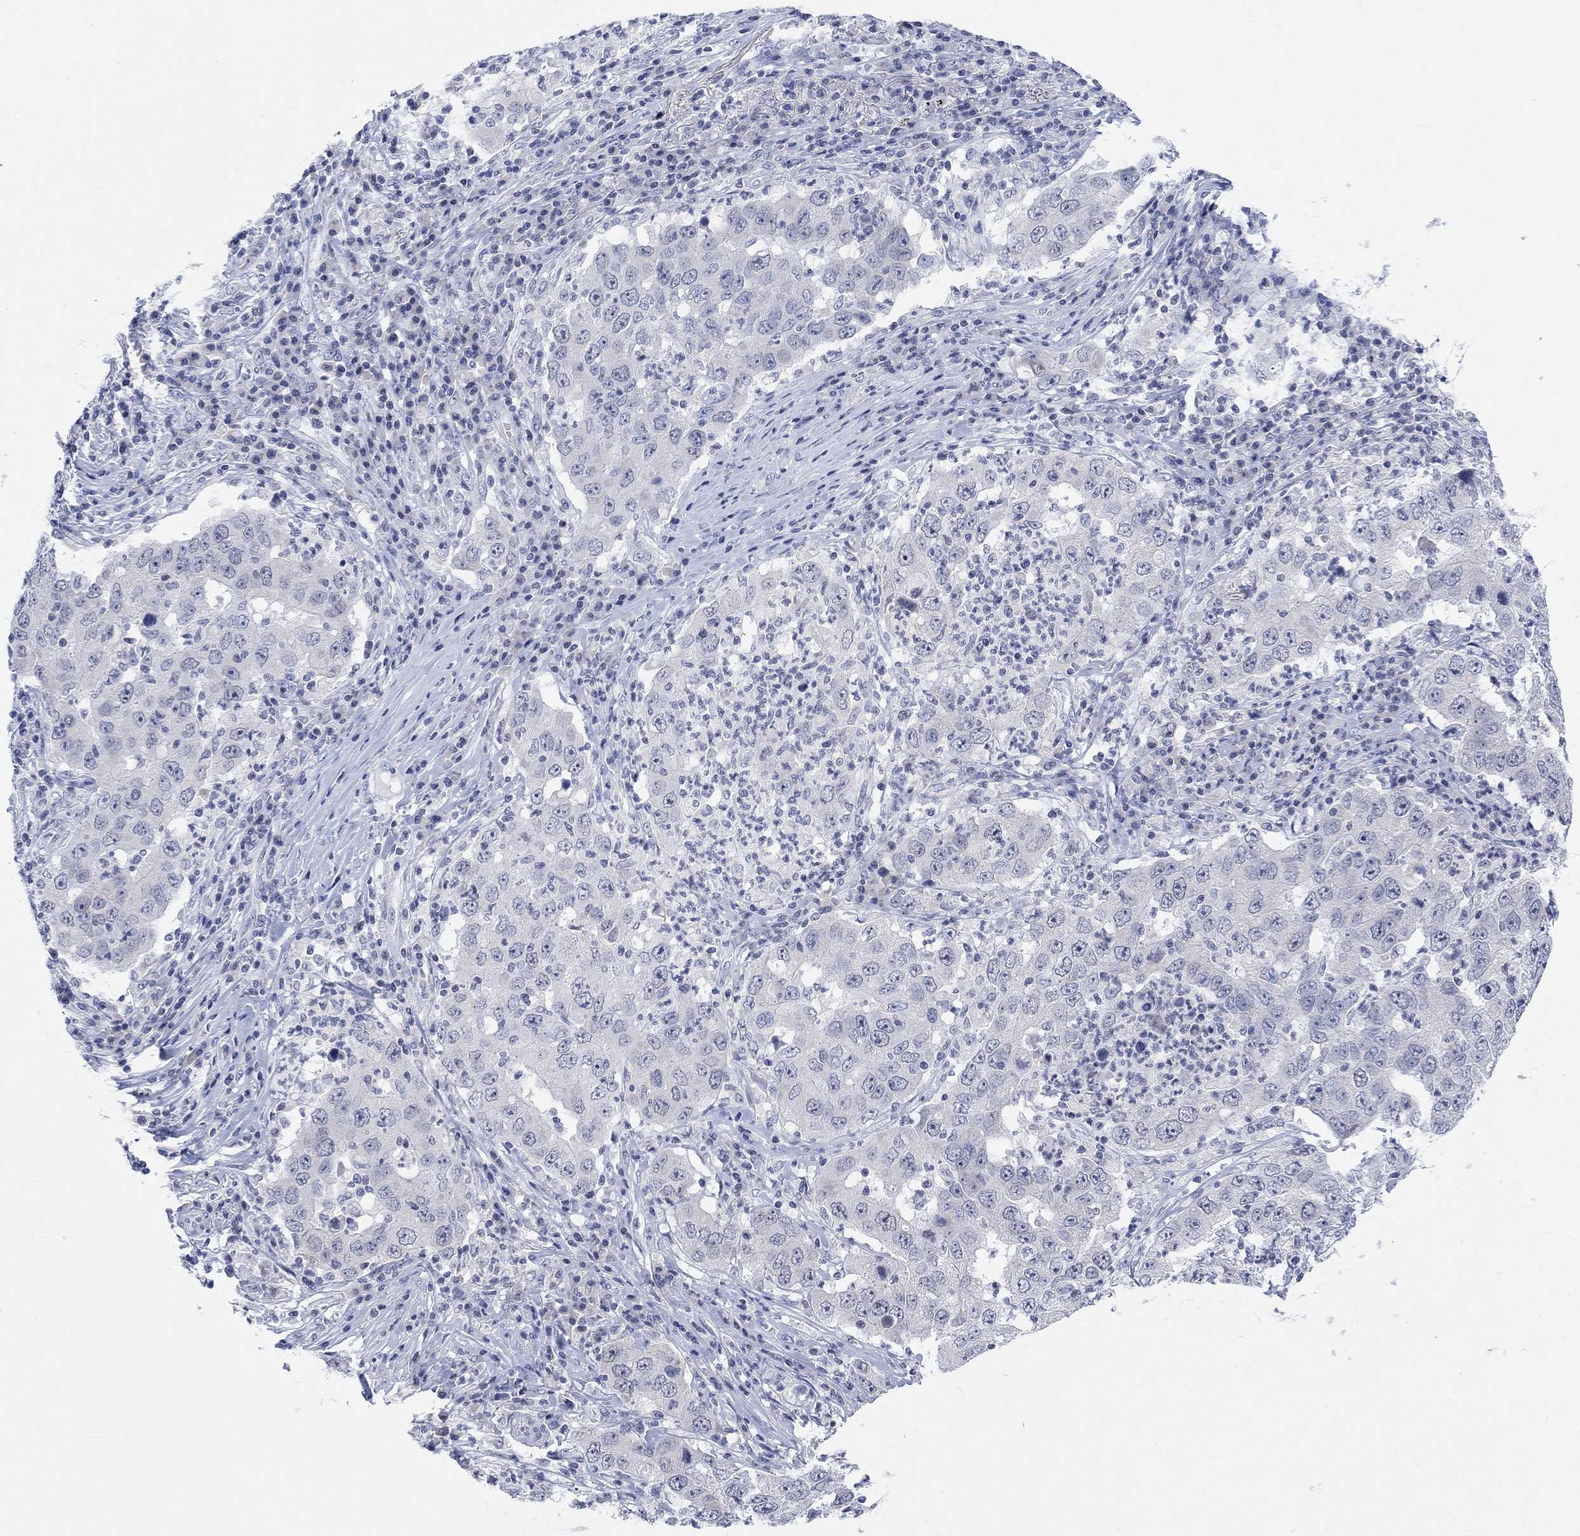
{"staining": {"intensity": "negative", "quantity": "none", "location": "none"}, "tissue": "lung cancer", "cell_type": "Tumor cells", "image_type": "cancer", "snomed": [{"axis": "morphology", "description": "Adenocarcinoma, NOS"}, {"axis": "topography", "description": "Lung"}], "caption": "This micrograph is of lung cancer stained with immunohistochemistry (IHC) to label a protein in brown with the nuclei are counter-stained blue. There is no staining in tumor cells.", "gene": "ATP6V1E2", "patient": {"sex": "male", "age": 73}}